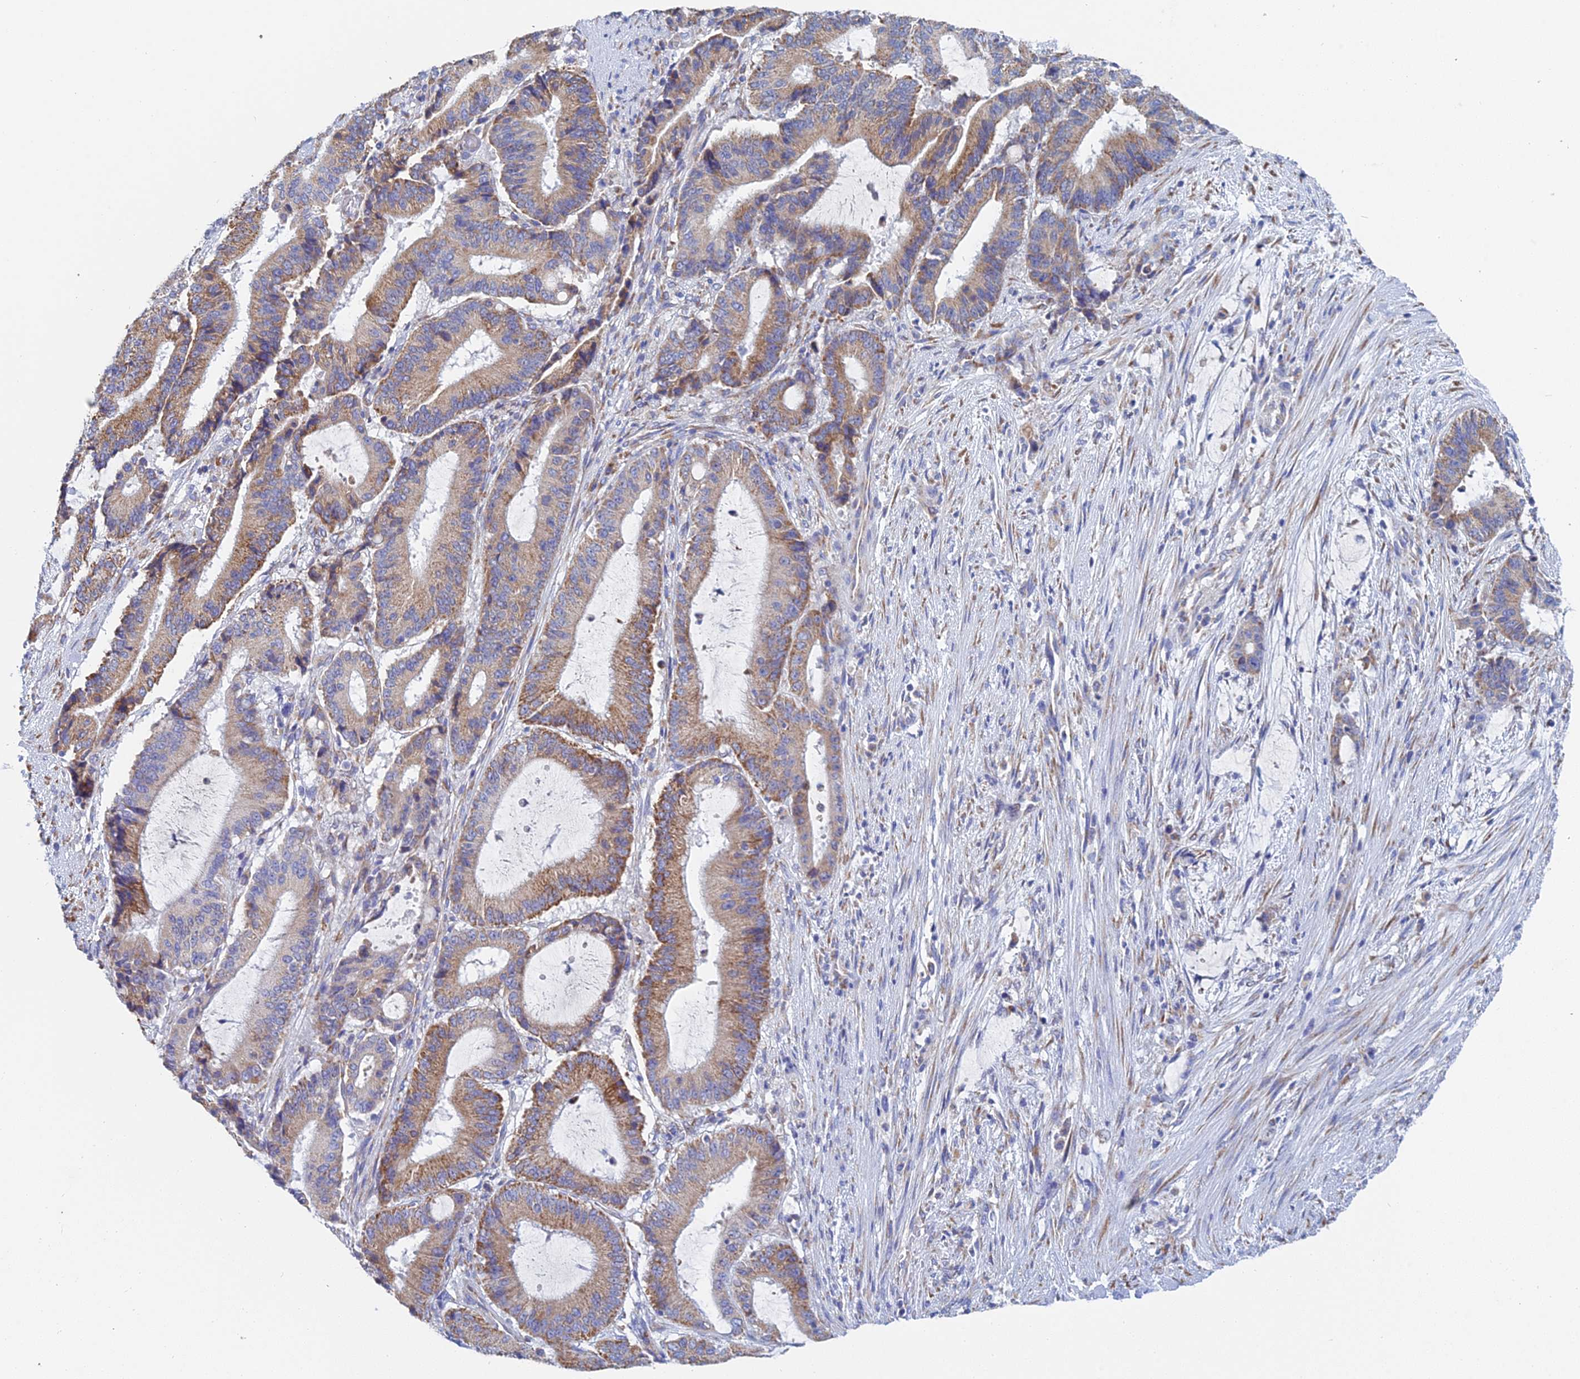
{"staining": {"intensity": "moderate", "quantity": ">75%", "location": "cytoplasmic/membranous"}, "tissue": "liver cancer", "cell_type": "Tumor cells", "image_type": "cancer", "snomed": [{"axis": "morphology", "description": "Normal tissue, NOS"}, {"axis": "morphology", "description": "Cholangiocarcinoma"}, {"axis": "topography", "description": "Liver"}, {"axis": "topography", "description": "Peripheral nerve tissue"}], "caption": "Moderate cytoplasmic/membranous protein staining is seen in approximately >75% of tumor cells in cholangiocarcinoma (liver).", "gene": "CRACR2B", "patient": {"sex": "female", "age": 73}}